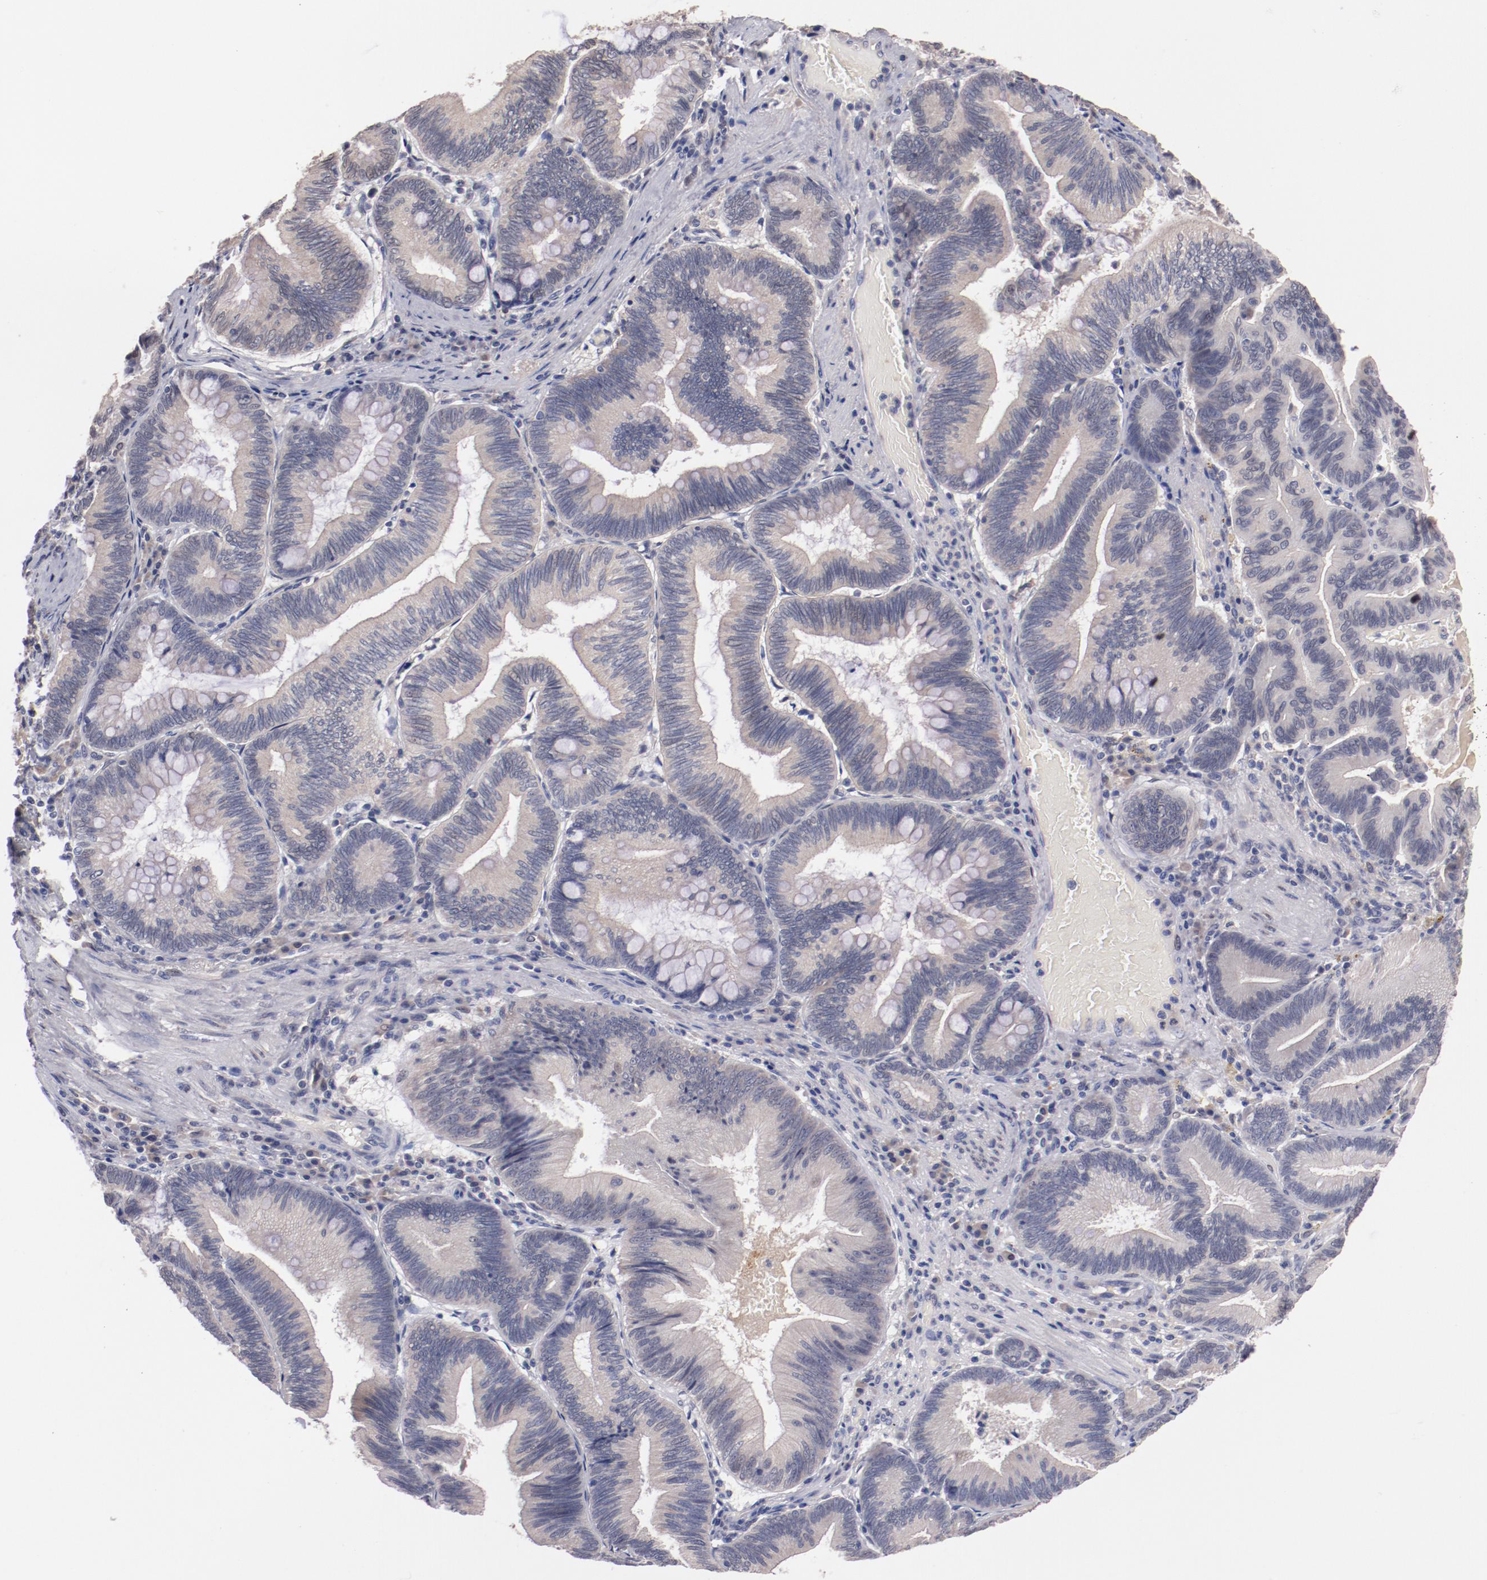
{"staining": {"intensity": "weak", "quantity": ">75%", "location": "cytoplasmic/membranous"}, "tissue": "pancreatic cancer", "cell_type": "Tumor cells", "image_type": "cancer", "snomed": [{"axis": "morphology", "description": "Adenocarcinoma, NOS"}, {"axis": "topography", "description": "Pancreas"}], "caption": "Immunohistochemical staining of pancreatic cancer displays low levels of weak cytoplasmic/membranous protein positivity in about >75% of tumor cells.", "gene": "FAM81A", "patient": {"sex": "male", "age": 82}}